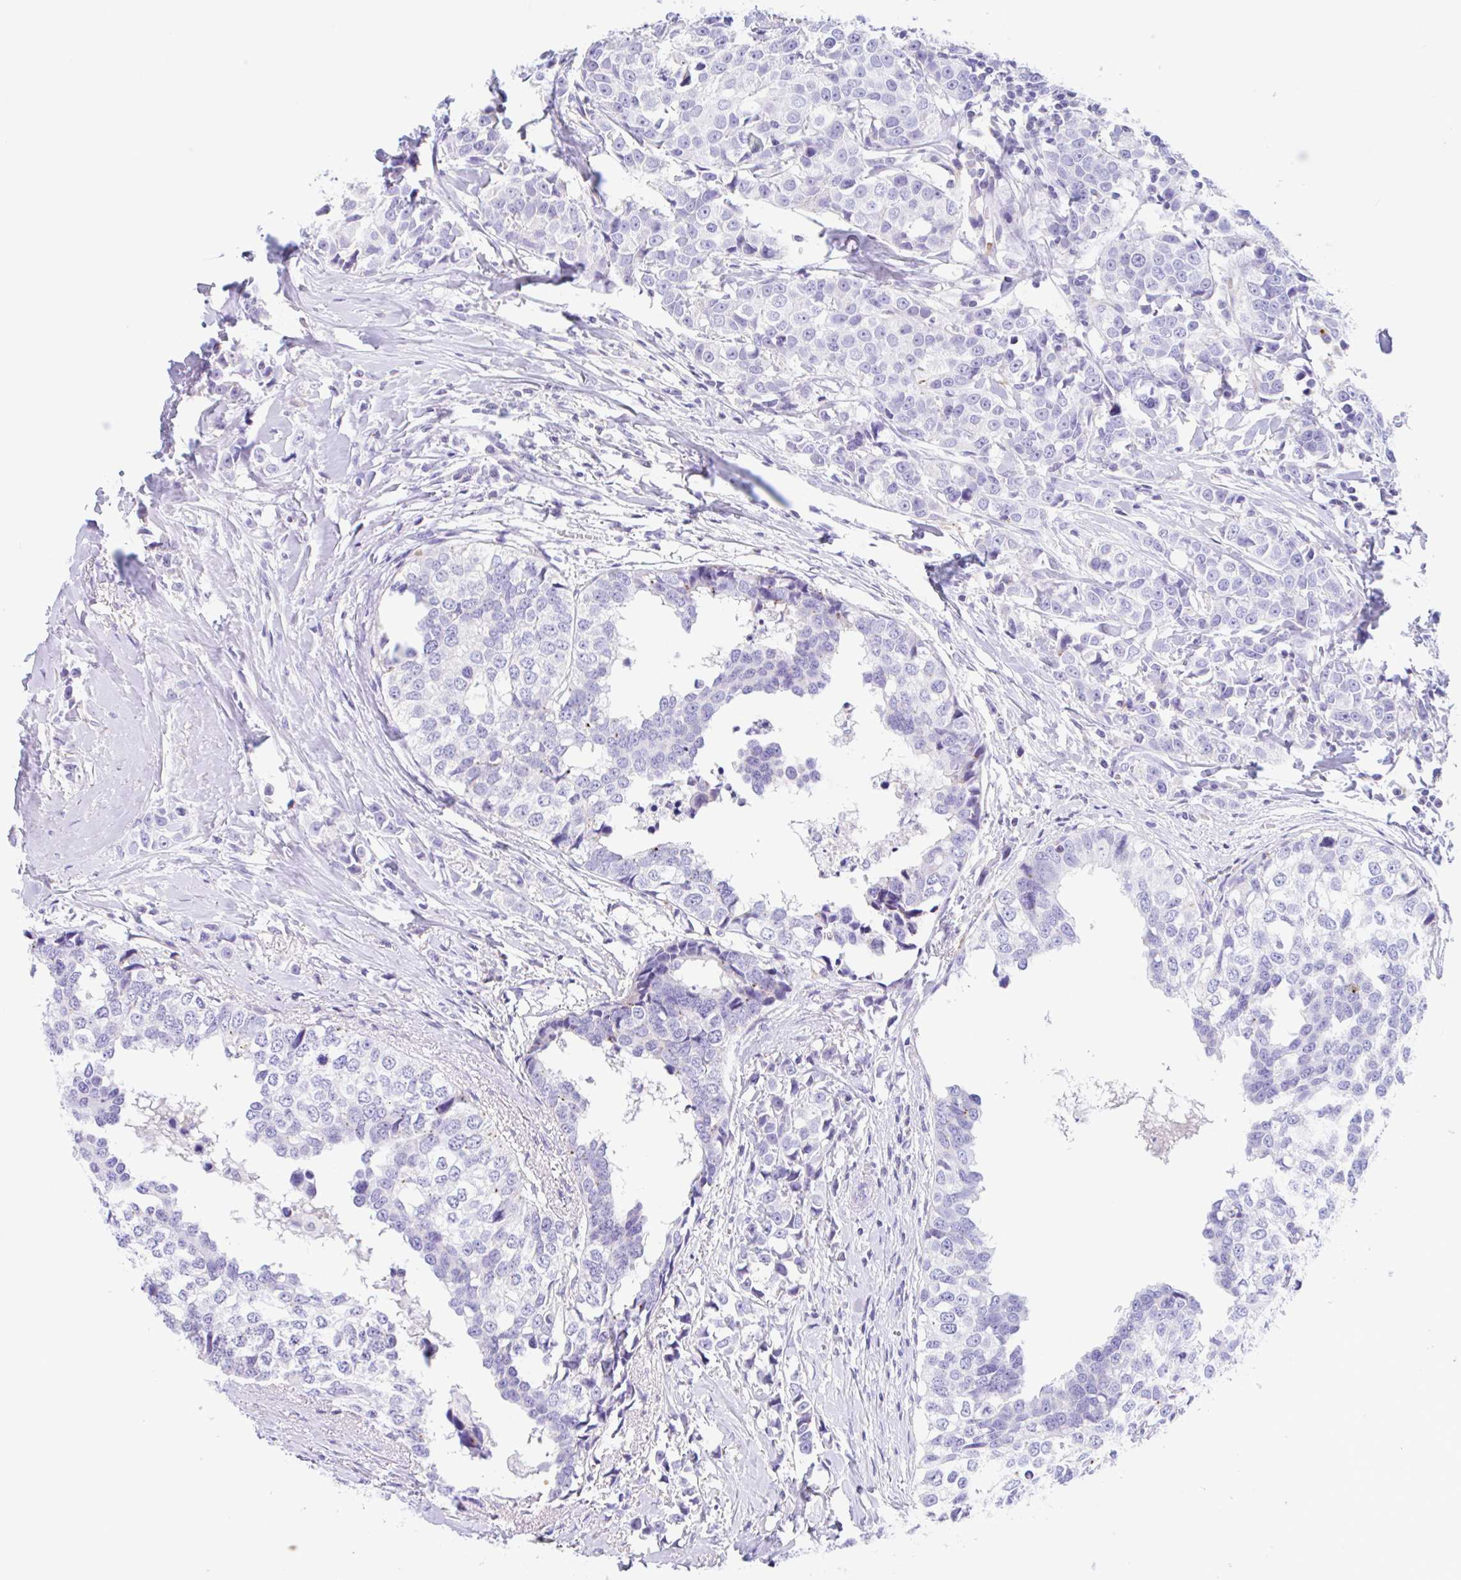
{"staining": {"intensity": "negative", "quantity": "none", "location": "none"}, "tissue": "breast cancer", "cell_type": "Tumor cells", "image_type": "cancer", "snomed": [{"axis": "morphology", "description": "Duct carcinoma"}, {"axis": "topography", "description": "Breast"}], "caption": "The IHC micrograph has no significant expression in tumor cells of breast cancer (infiltrating ductal carcinoma) tissue.", "gene": "ANKRD9", "patient": {"sex": "female", "age": 80}}